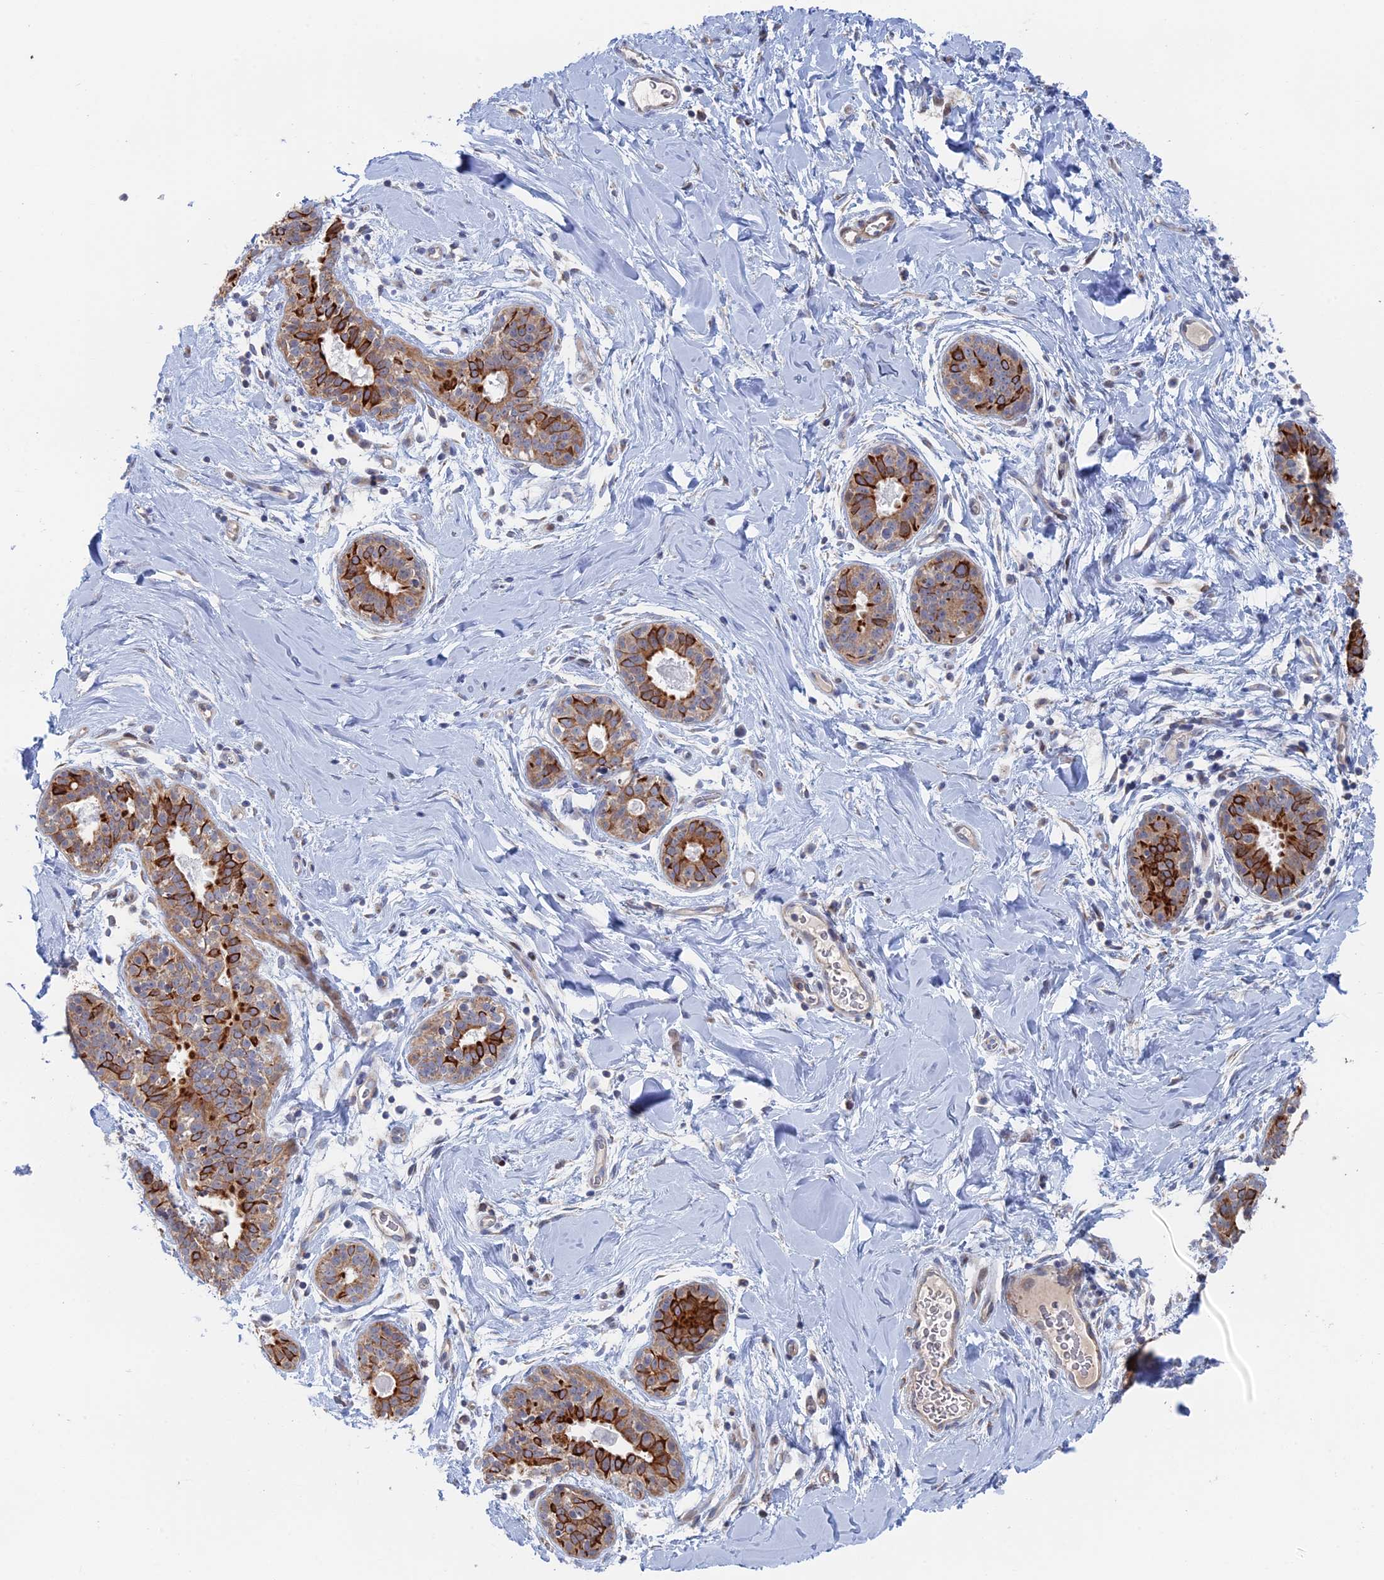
{"staining": {"intensity": "weak", "quantity": "25%-75%", "location": "cytoplasmic/membranous"}, "tissue": "adipose tissue", "cell_type": "Adipocytes", "image_type": "normal", "snomed": [{"axis": "morphology", "description": "Normal tissue, NOS"}, {"axis": "topography", "description": "Breast"}], "caption": "DAB immunohistochemical staining of normal adipose tissue exhibits weak cytoplasmic/membranous protein staining in about 25%-75% of adipocytes.", "gene": "IL7", "patient": {"sex": "female", "age": 26}}